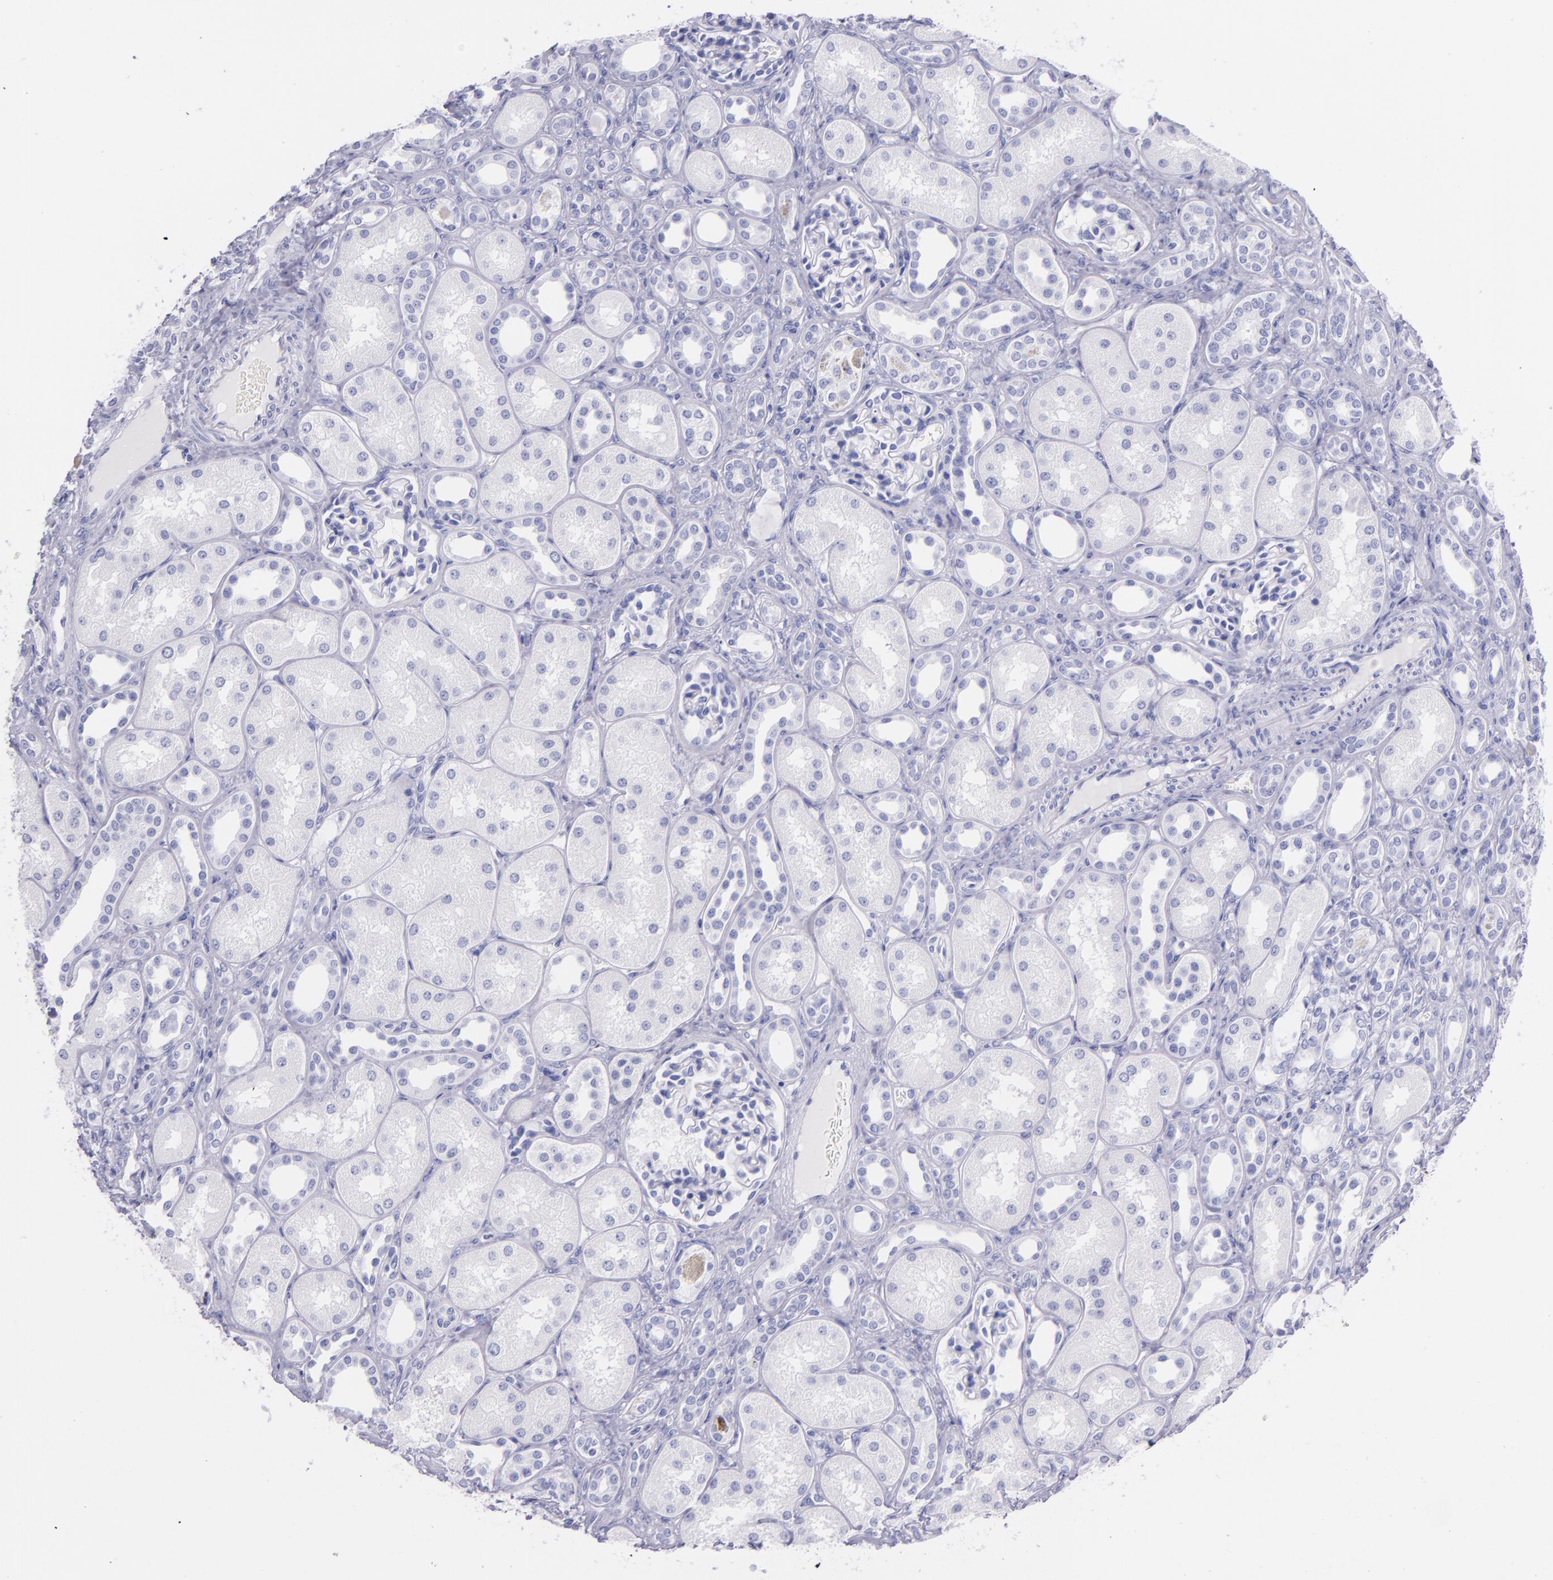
{"staining": {"intensity": "negative", "quantity": "none", "location": "none"}, "tissue": "kidney", "cell_type": "Cells in glomeruli", "image_type": "normal", "snomed": [{"axis": "morphology", "description": "Normal tissue, NOS"}, {"axis": "topography", "description": "Kidney"}], "caption": "High power microscopy histopathology image of an IHC image of benign kidney, revealing no significant positivity in cells in glomeruli.", "gene": "SFTPA2", "patient": {"sex": "male", "age": 7}}